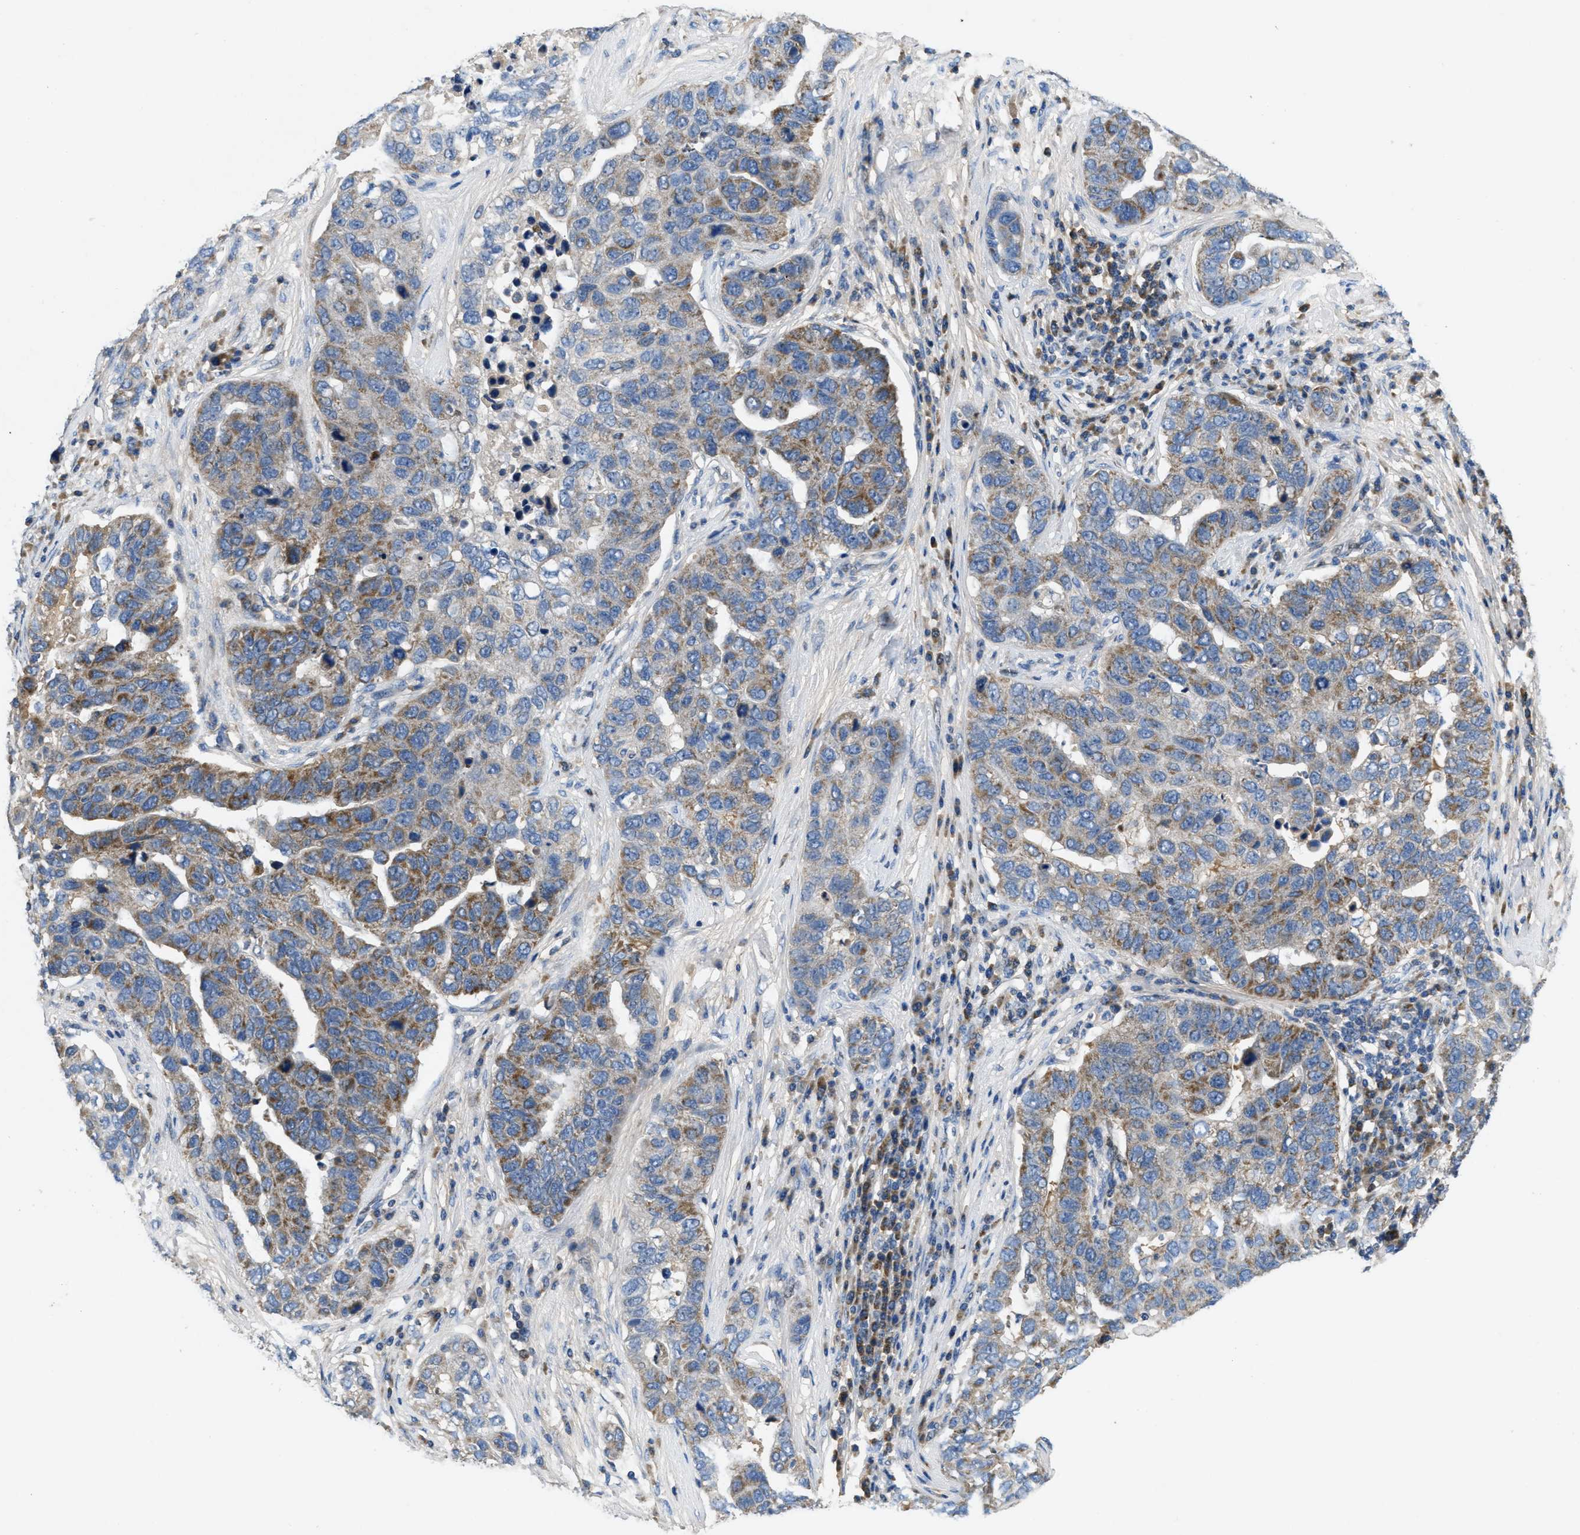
{"staining": {"intensity": "moderate", "quantity": "25%-75%", "location": "cytoplasmic/membranous"}, "tissue": "pancreatic cancer", "cell_type": "Tumor cells", "image_type": "cancer", "snomed": [{"axis": "morphology", "description": "Adenocarcinoma, NOS"}, {"axis": "topography", "description": "Pancreas"}], "caption": "Adenocarcinoma (pancreatic) stained for a protein shows moderate cytoplasmic/membranous positivity in tumor cells. (DAB IHC with brightfield microscopy, high magnification).", "gene": "PNKD", "patient": {"sex": "female", "age": 61}}